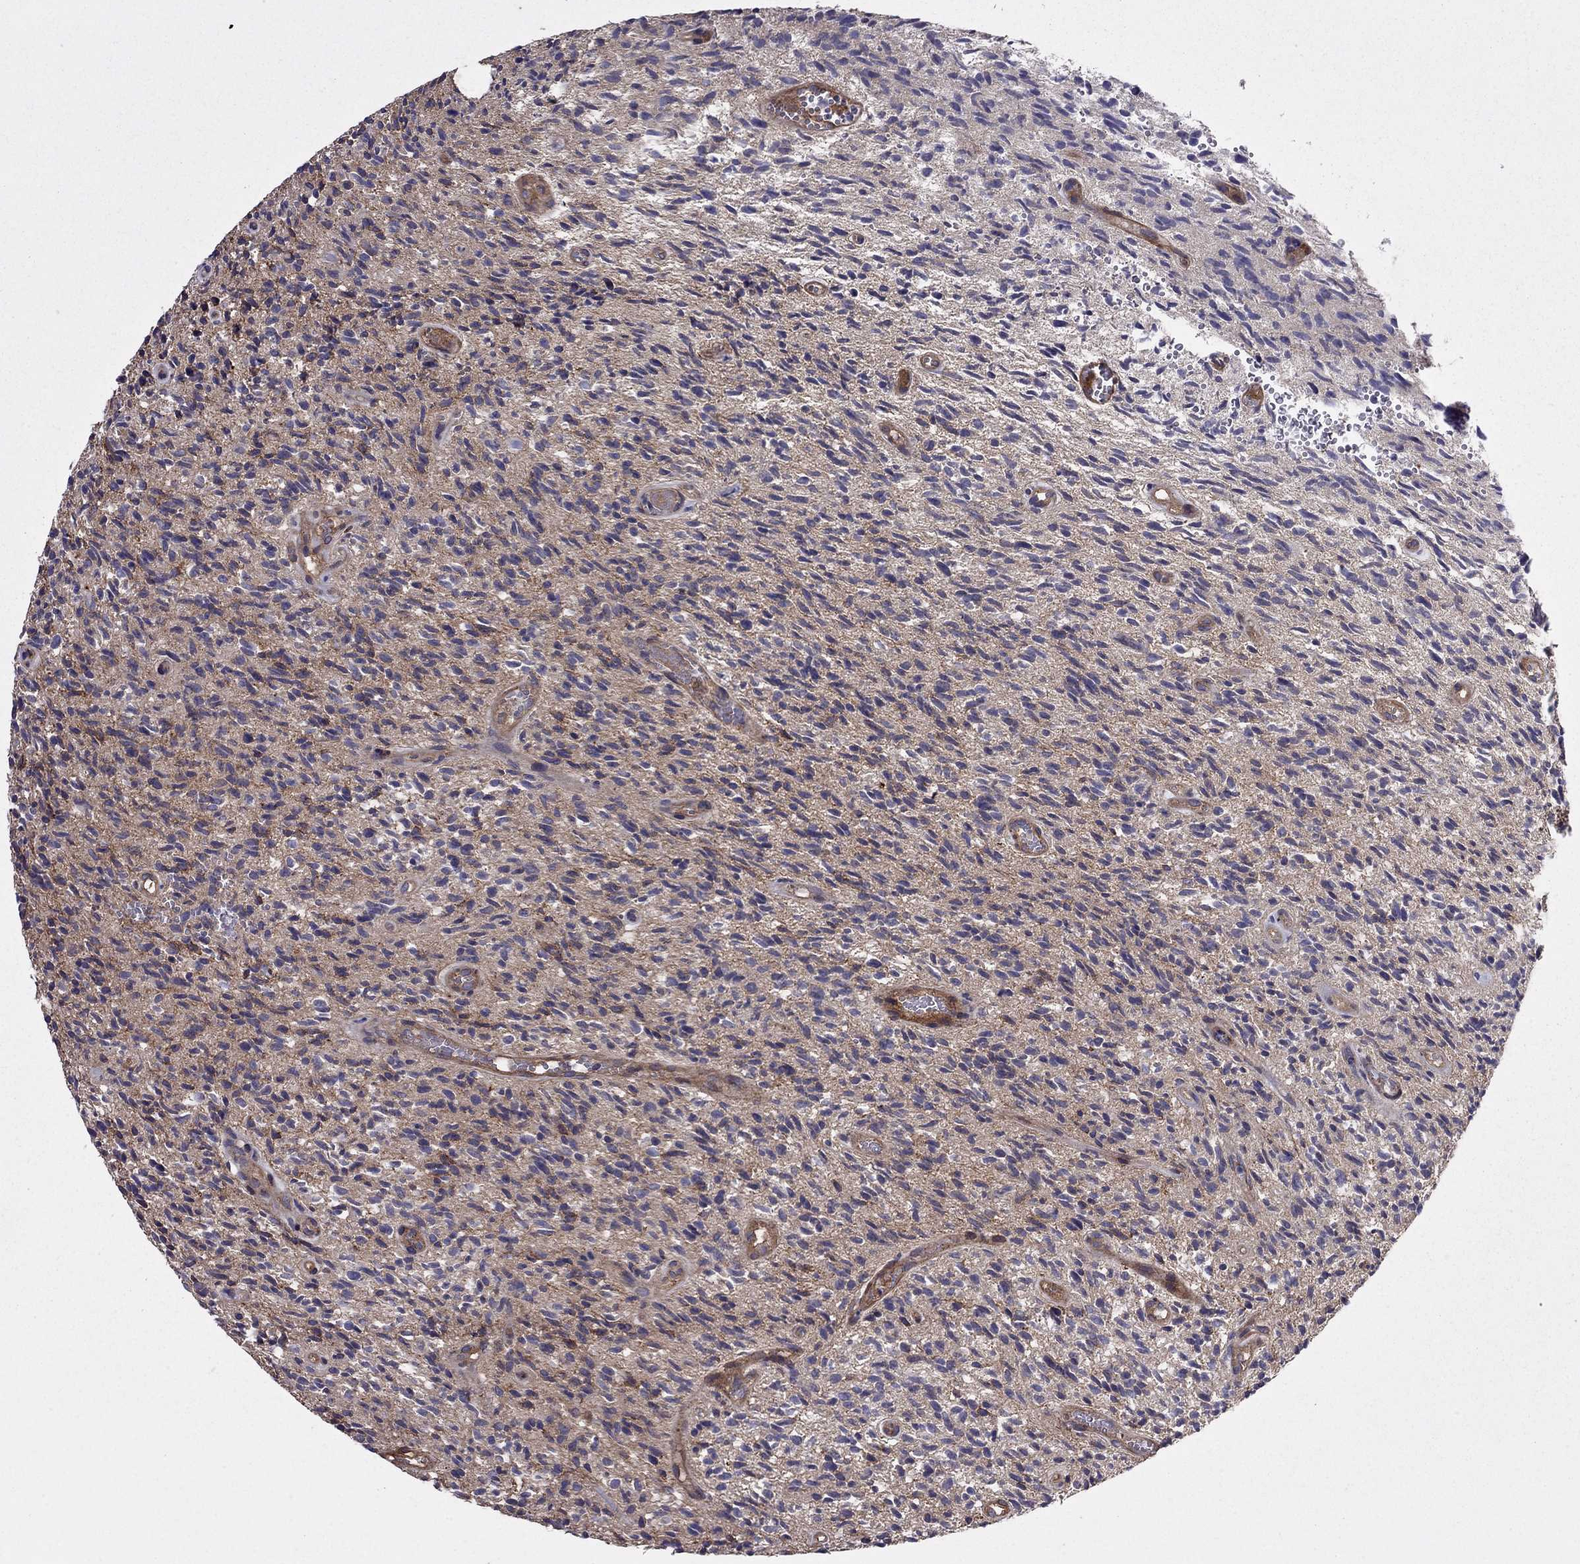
{"staining": {"intensity": "negative", "quantity": "none", "location": "none"}, "tissue": "glioma", "cell_type": "Tumor cells", "image_type": "cancer", "snomed": [{"axis": "morphology", "description": "Glioma, malignant, High grade"}, {"axis": "topography", "description": "Brain"}], "caption": "The image exhibits no staining of tumor cells in glioma. The staining was performed using DAB to visualize the protein expression in brown, while the nuclei were stained in blue with hematoxylin (Magnification: 20x).", "gene": "ITGB1", "patient": {"sex": "male", "age": 64}}